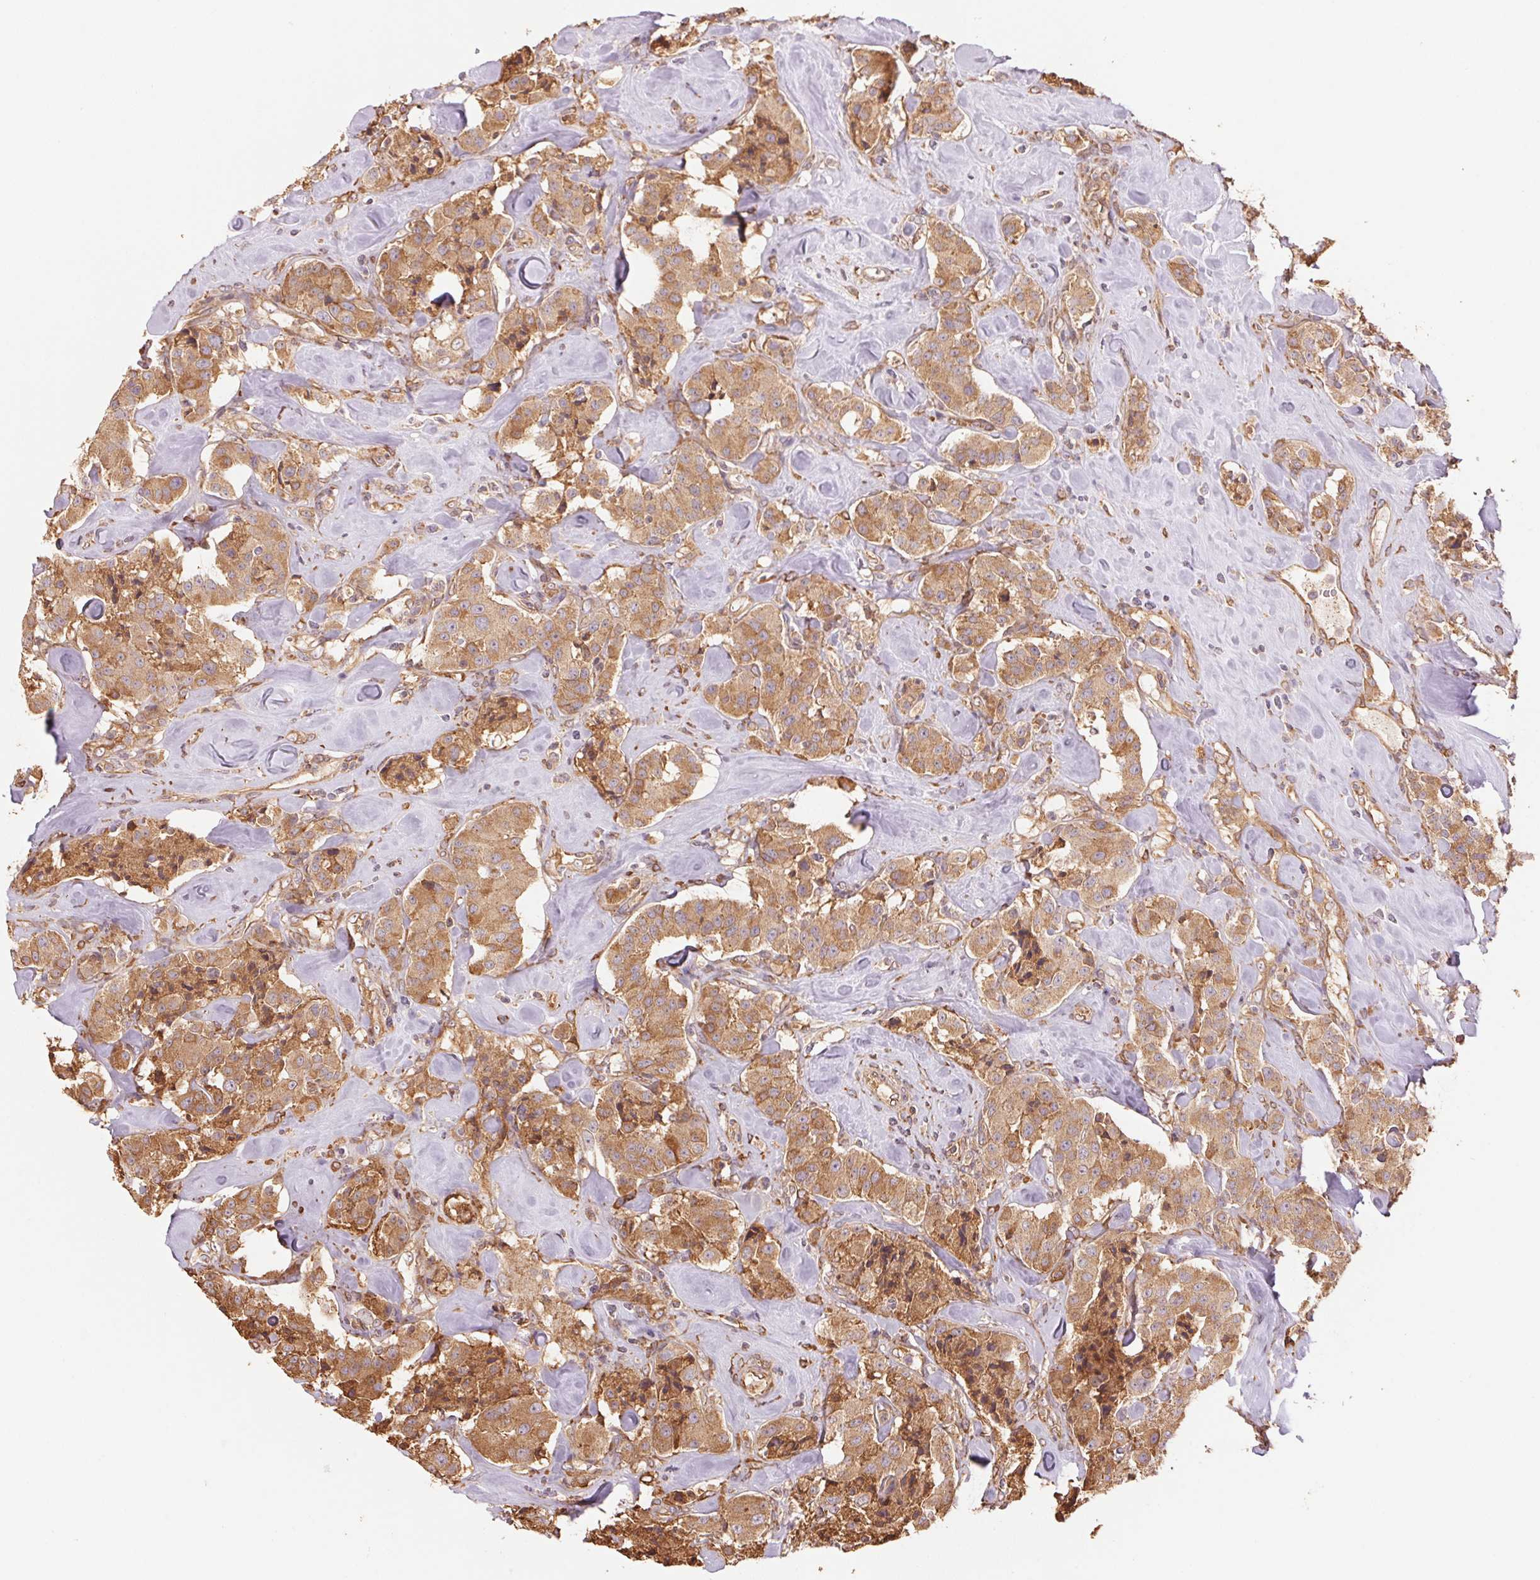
{"staining": {"intensity": "moderate", "quantity": ">75%", "location": "cytoplasmic/membranous"}, "tissue": "carcinoid", "cell_type": "Tumor cells", "image_type": "cancer", "snomed": [{"axis": "morphology", "description": "Carcinoid, malignant, NOS"}, {"axis": "topography", "description": "Pancreas"}], "caption": "Carcinoid (malignant) stained with IHC displays moderate cytoplasmic/membranous expression in about >75% of tumor cells.", "gene": "C6orf163", "patient": {"sex": "male", "age": 41}}